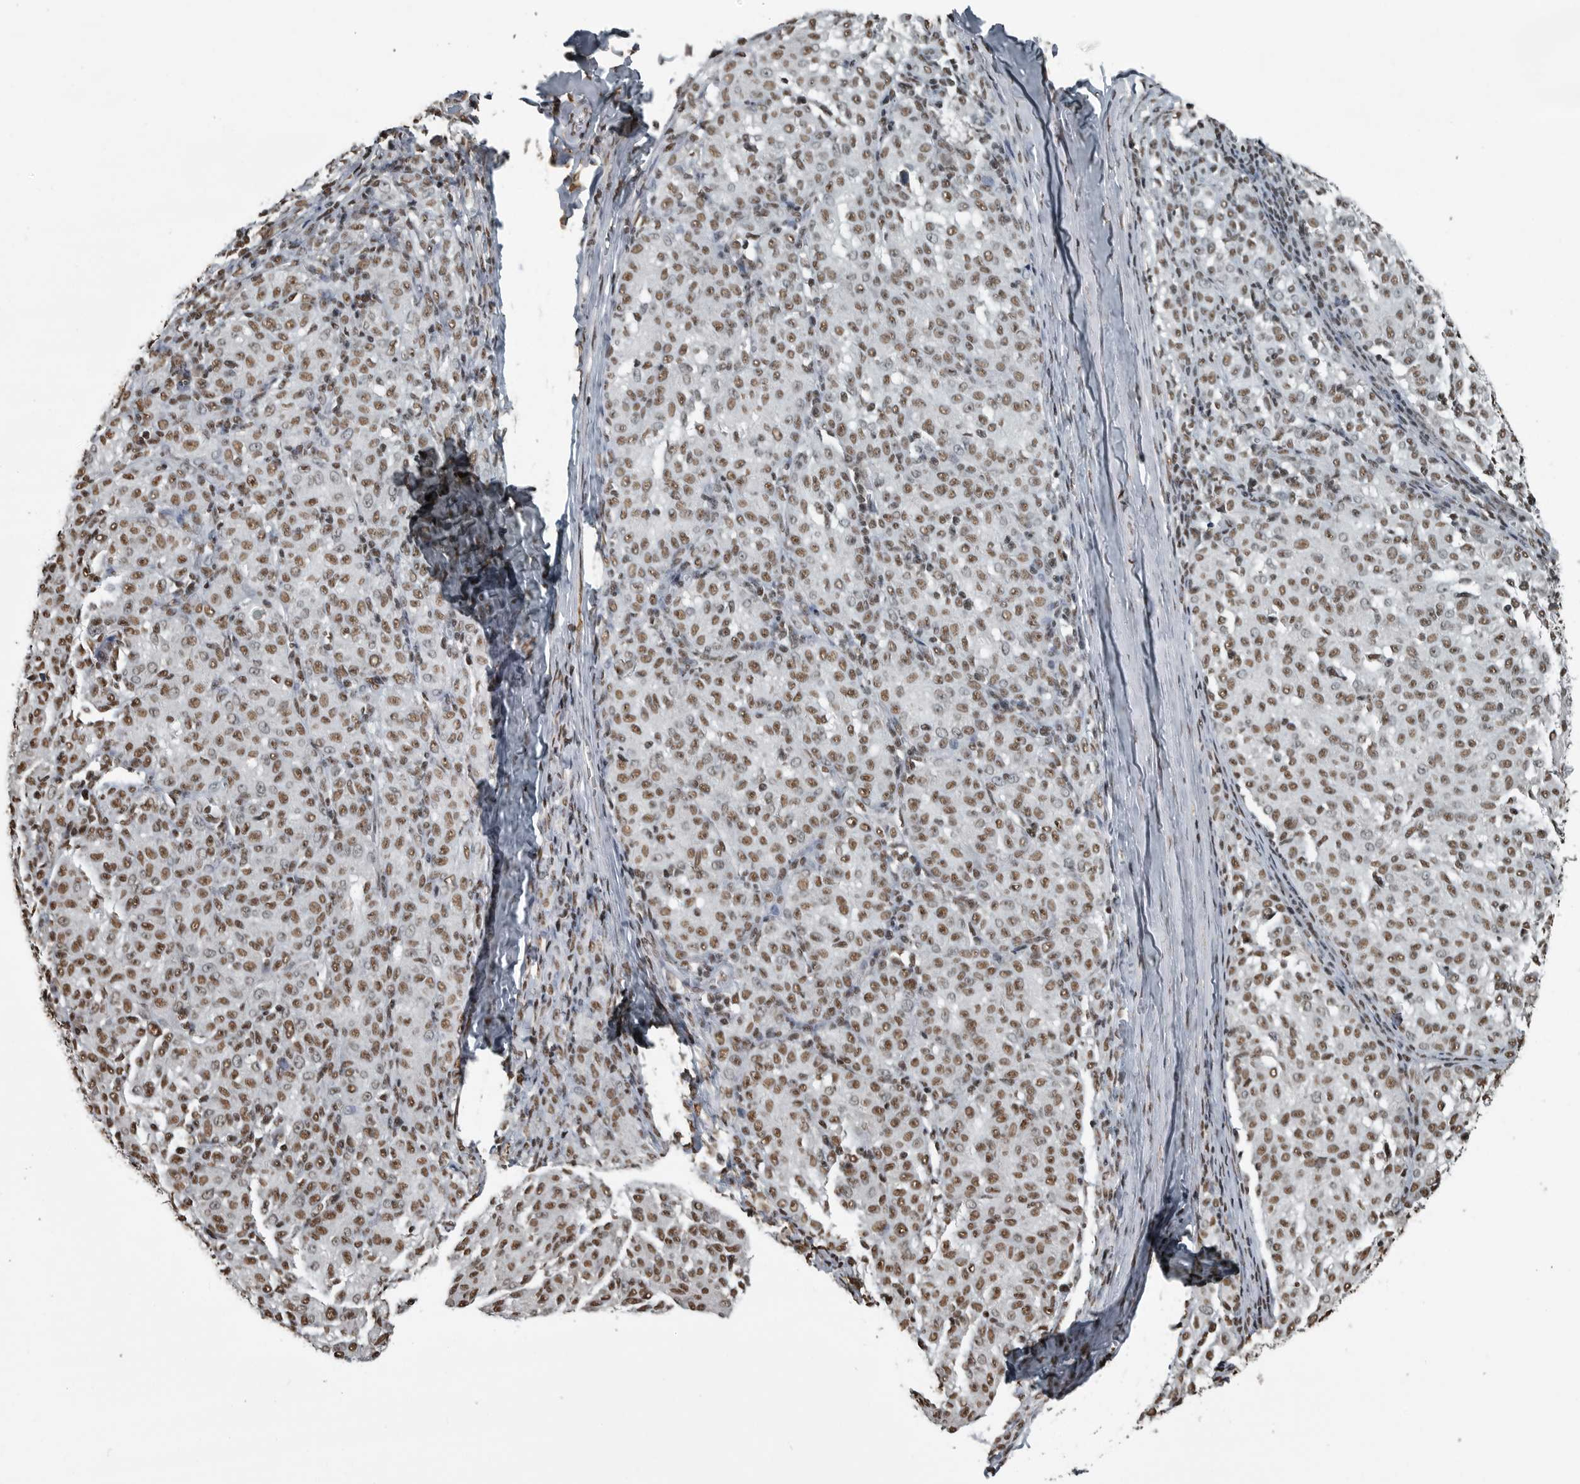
{"staining": {"intensity": "moderate", "quantity": ">75%", "location": "nuclear"}, "tissue": "melanoma", "cell_type": "Tumor cells", "image_type": "cancer", "snomed": [{"axis": "morphology", "description": "Malignant melanoma, NOS"}, {"axis": "topography", "description": "Skin"}], "caption": "The photomicrograph exhibits staining of malignant melanoma, revealing moderate nuclear protein positivity (brown color) within tumor cells. (IHC, brightfield microscopy, high magnification).", "gene": "TGS1", "patient": {"sex": "female", "age": 72}}